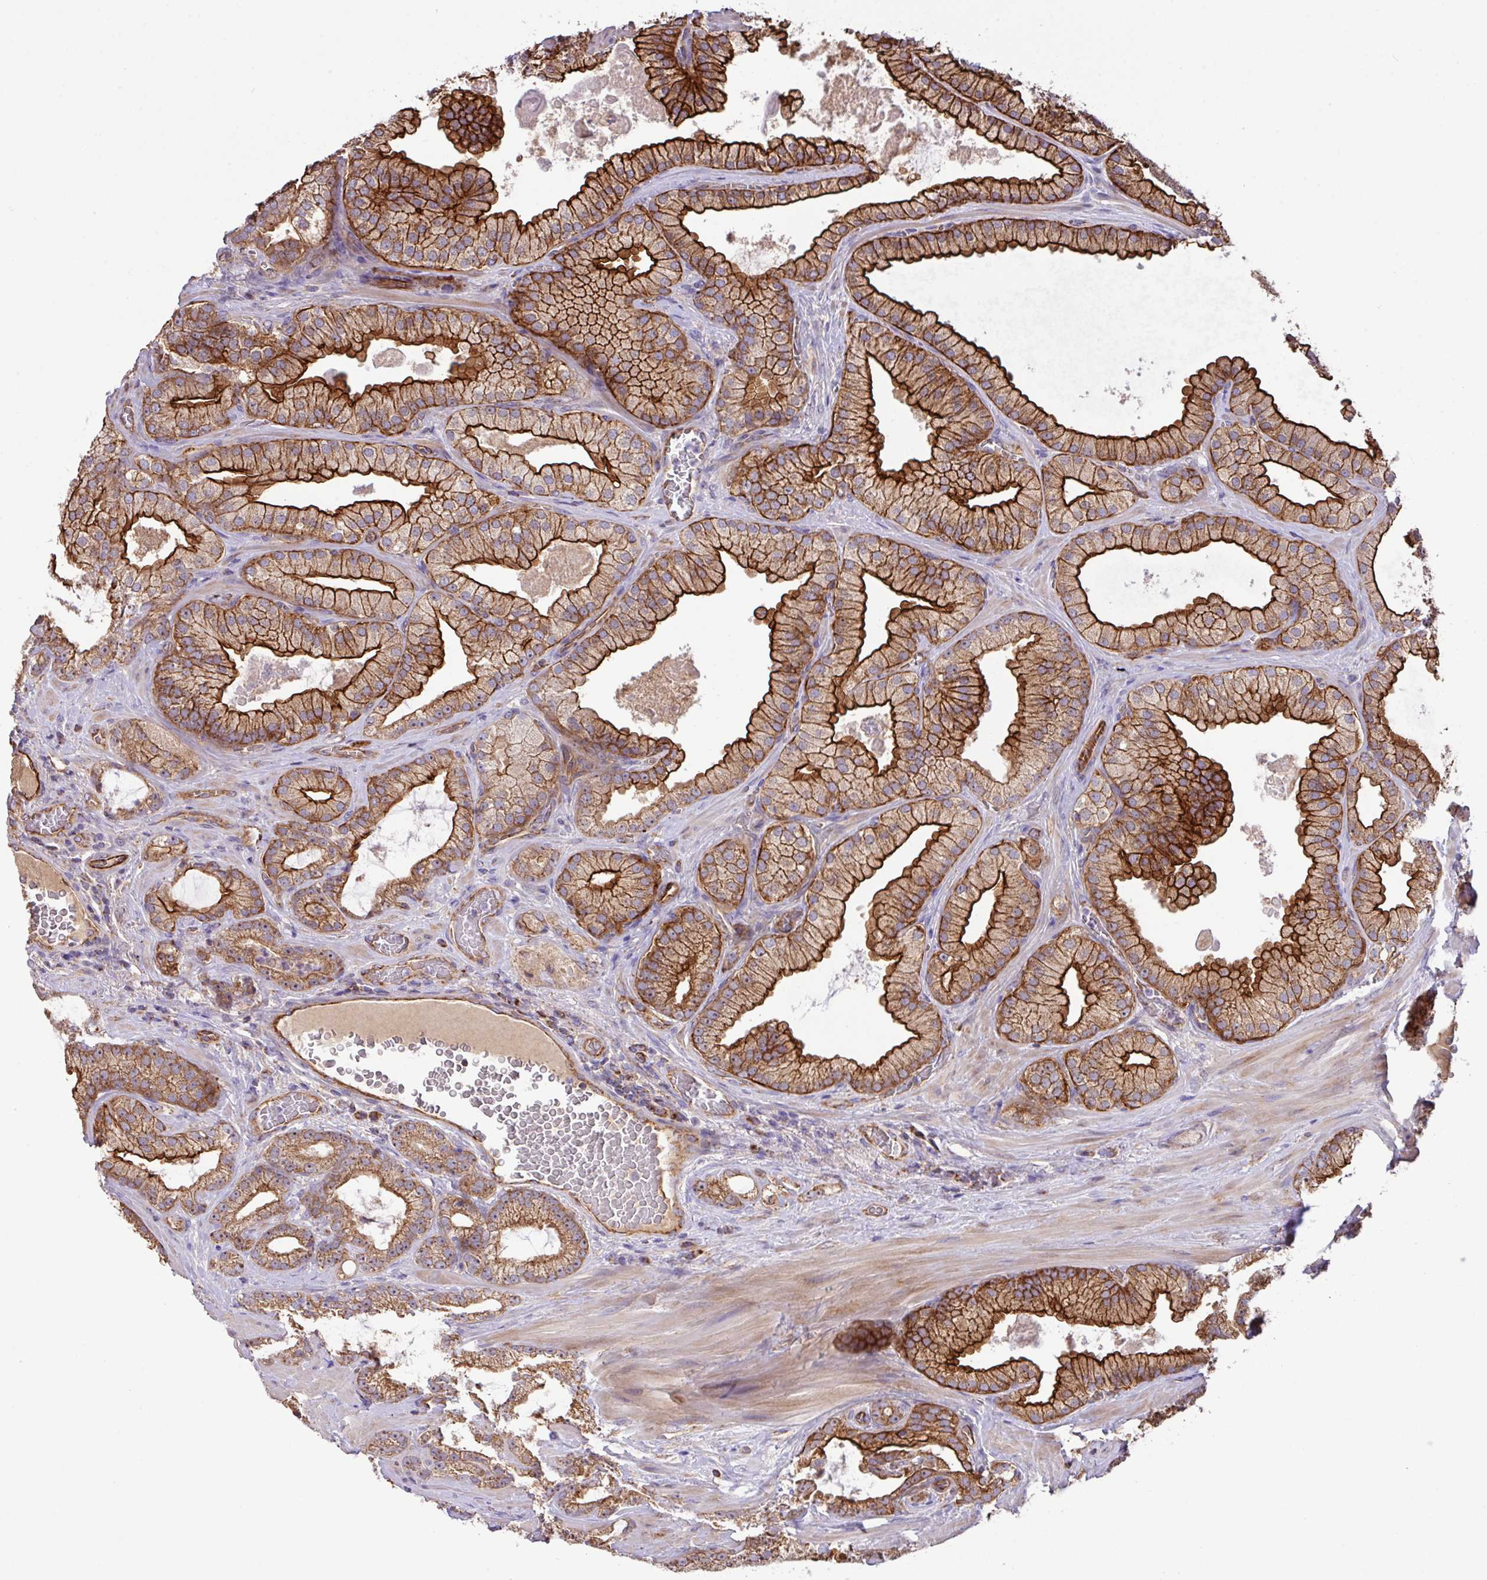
{"staining": {"intensity": "strong", "quantity": ">75%", "location": "cytoplasmic/membranous"}, "tissue": "prostate cancer", "cell_type": "Tumor cells", "image_type": "cancer", "snomed": [{"axis": "morphology", "description": "Adenocarcinoma, High grade"}, {"axis": "topography", "description": "Prostate"}], "caption": "Brown immunohistochemical staining in human prostate cancer (adenocarcinoma (high-grade)) shows strong cytoplasmic/membranous staining in about >75% of tumor cells.", "gene": "LRRC53", "patient": {"sex": "male", "age": 68}}